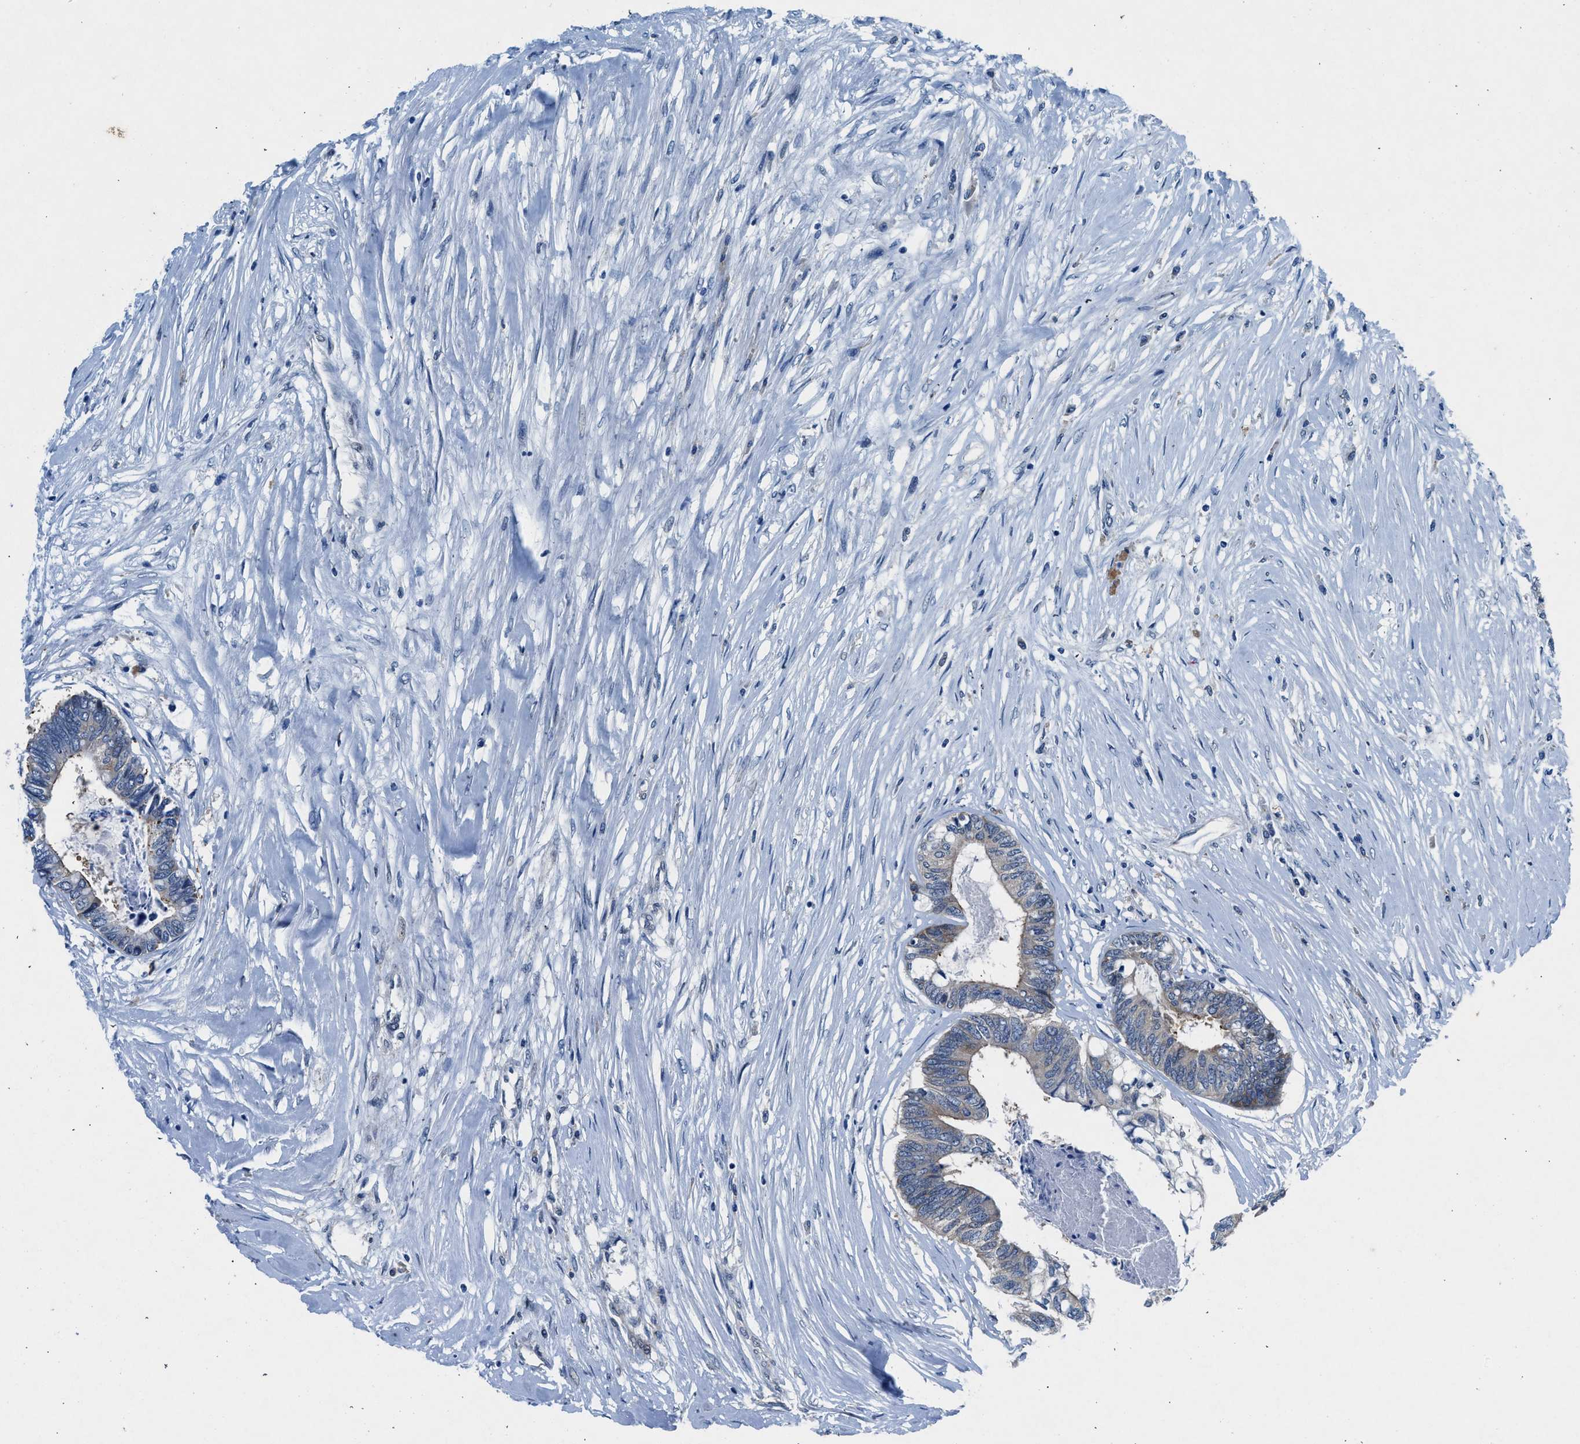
{"staining": {"intensity": "moderate", "quantity": "<25%", "location": "cytoplasmic/membranous"}, "tissue": "colorectal cancer", "cell_type": "Tumor cells", "image_type": "cancer", "snomed": [{"axis": "morphology", "description": "Adenocarcinoma, NOS"}, {"axis": "topography", "description": "Rectum"}], "caption": "Human adenocarcinoma (colorectal) stained with a protein marker shows moderate staining in tumor cells.", "gene": "COPS2", "patient": {"sex": "male", "age": 63}}